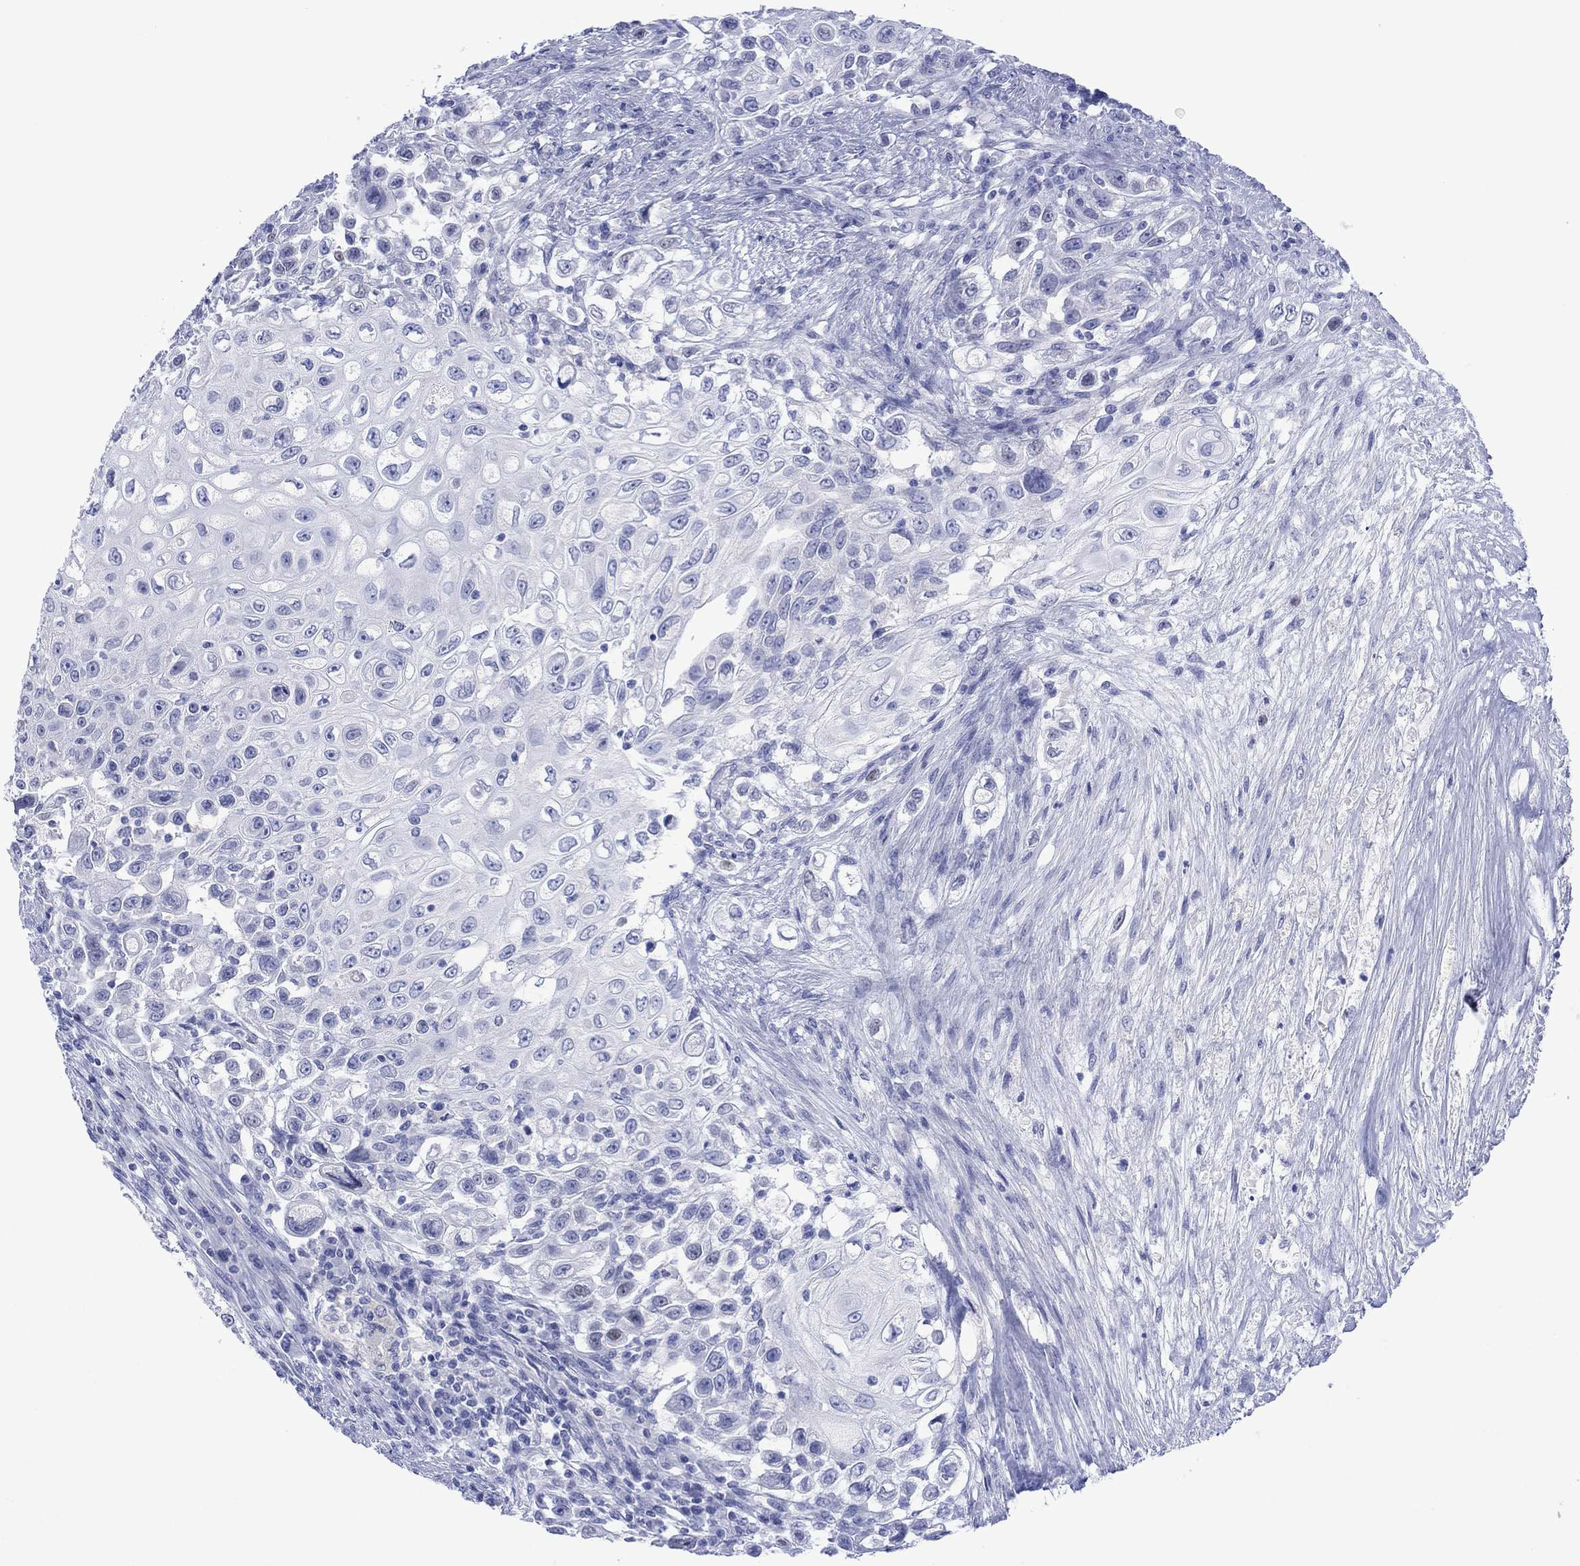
{"staining": {"intensity": "negative", "quantity": "none", "location": "none"}, "tissue": "urothelial cancer", "cell_type": "Tumor cells", "image_type": "cancer", "snomed": [{"axis": "morphology", "description": "Urothelial carcinoma, High grade"}, {"axis": "topography", "description": "Urinary bladder"}], "caption": "Photomicrograph shows no significant protein expression in tumor cells of urothelial cancer. The staining is performed using DAB (3,3'-diaminobenzidine) brown chromogen with nuclei counter-stained in using hematoxylin.", "gene": "MLANA", "patient": {"sex": "female", "age": 56}}